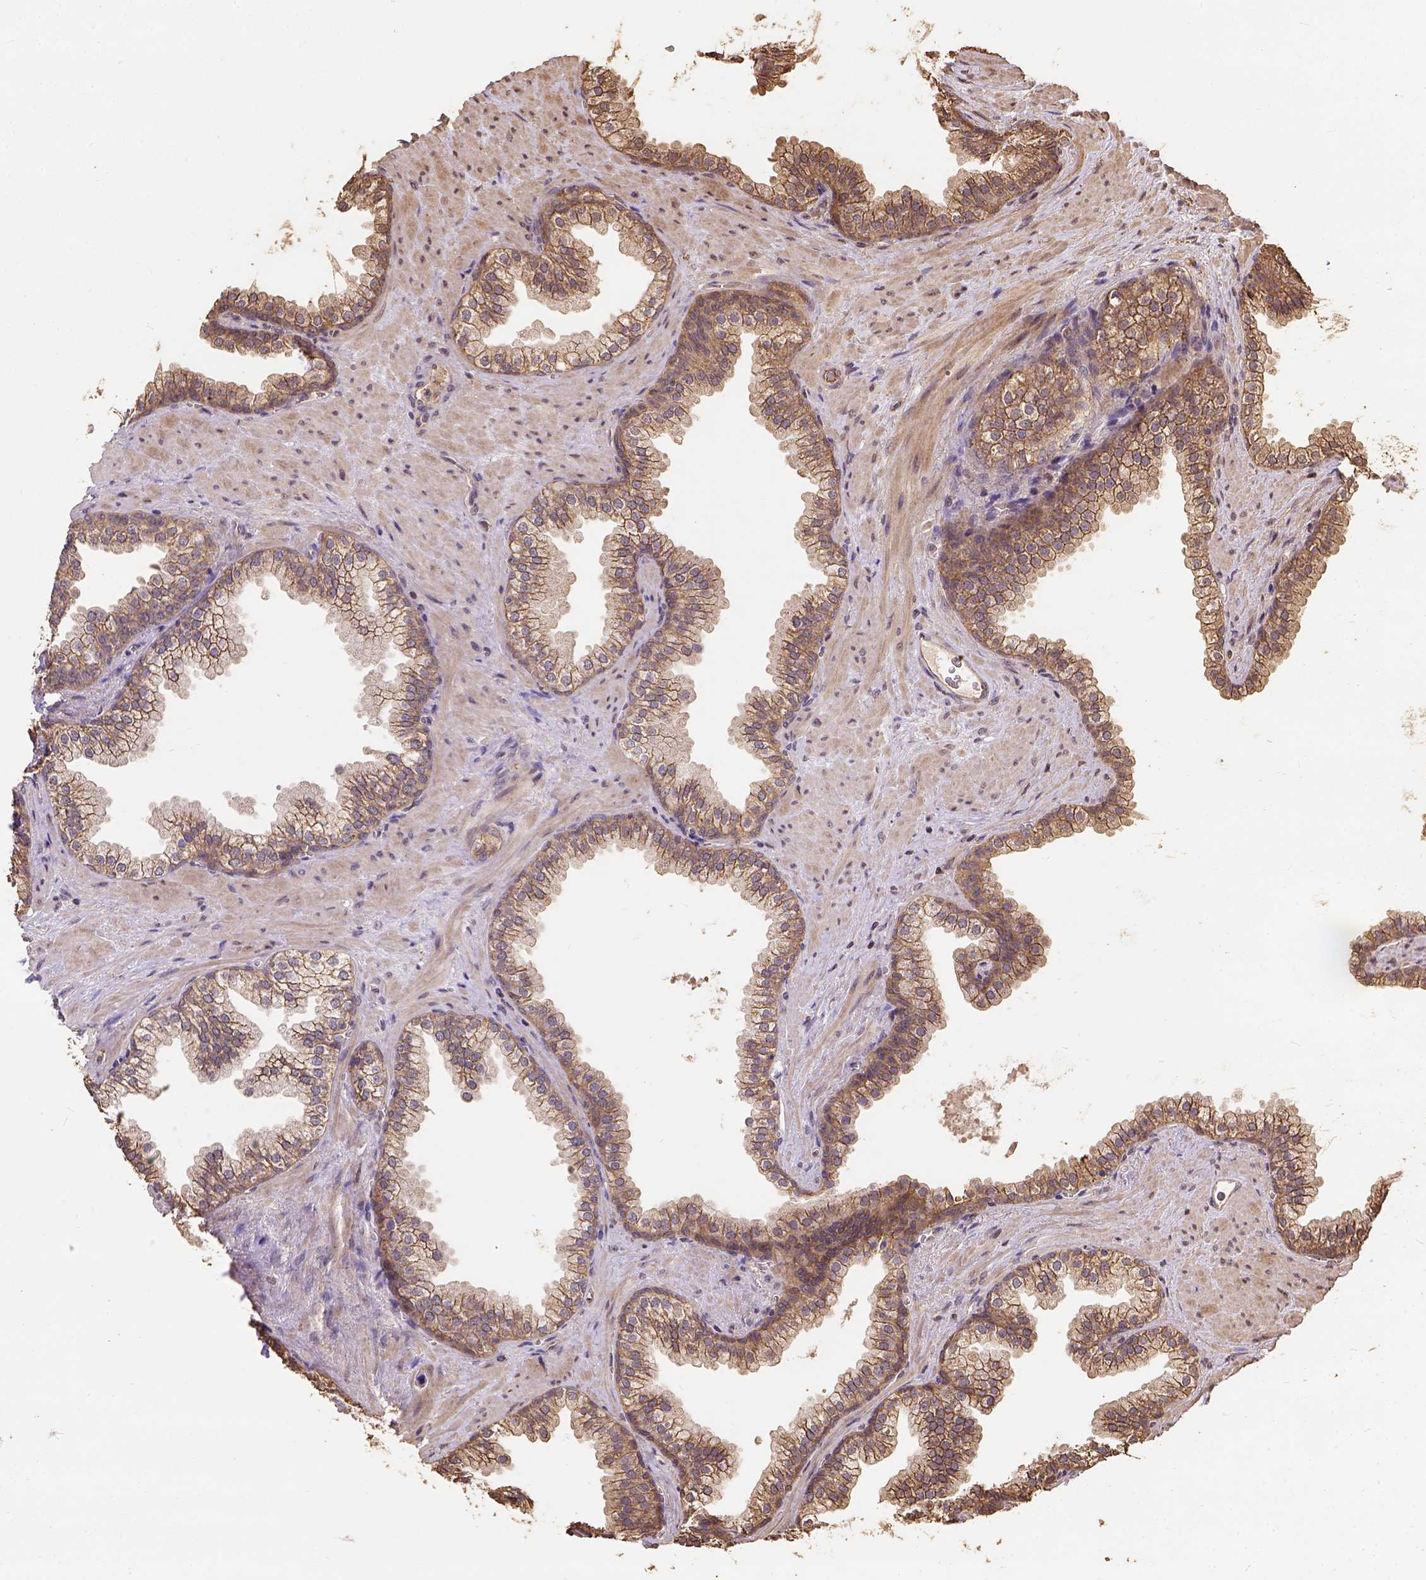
{"staining": {"intensity": "moderate", "quantity": "25%-75%", "location": "cytoplasmic/membranous"}, "tissue": "prostate", "cell_type": "Glandular cells", "image_type": "normal", "snomed": [{"axis": "morphology", "description": "Normal tissue, NOS"}, {"axis": "topography", "description": "Prostate"}], "caption": "The image demonstrates a brown stain indicating the presence of a protein in the cytoplasmic/membranous of glandular cells in prostate. Nuclei are stained in blue.", "gene": "ATP1B3", "patient": {"sex": "male", "age": 79}}